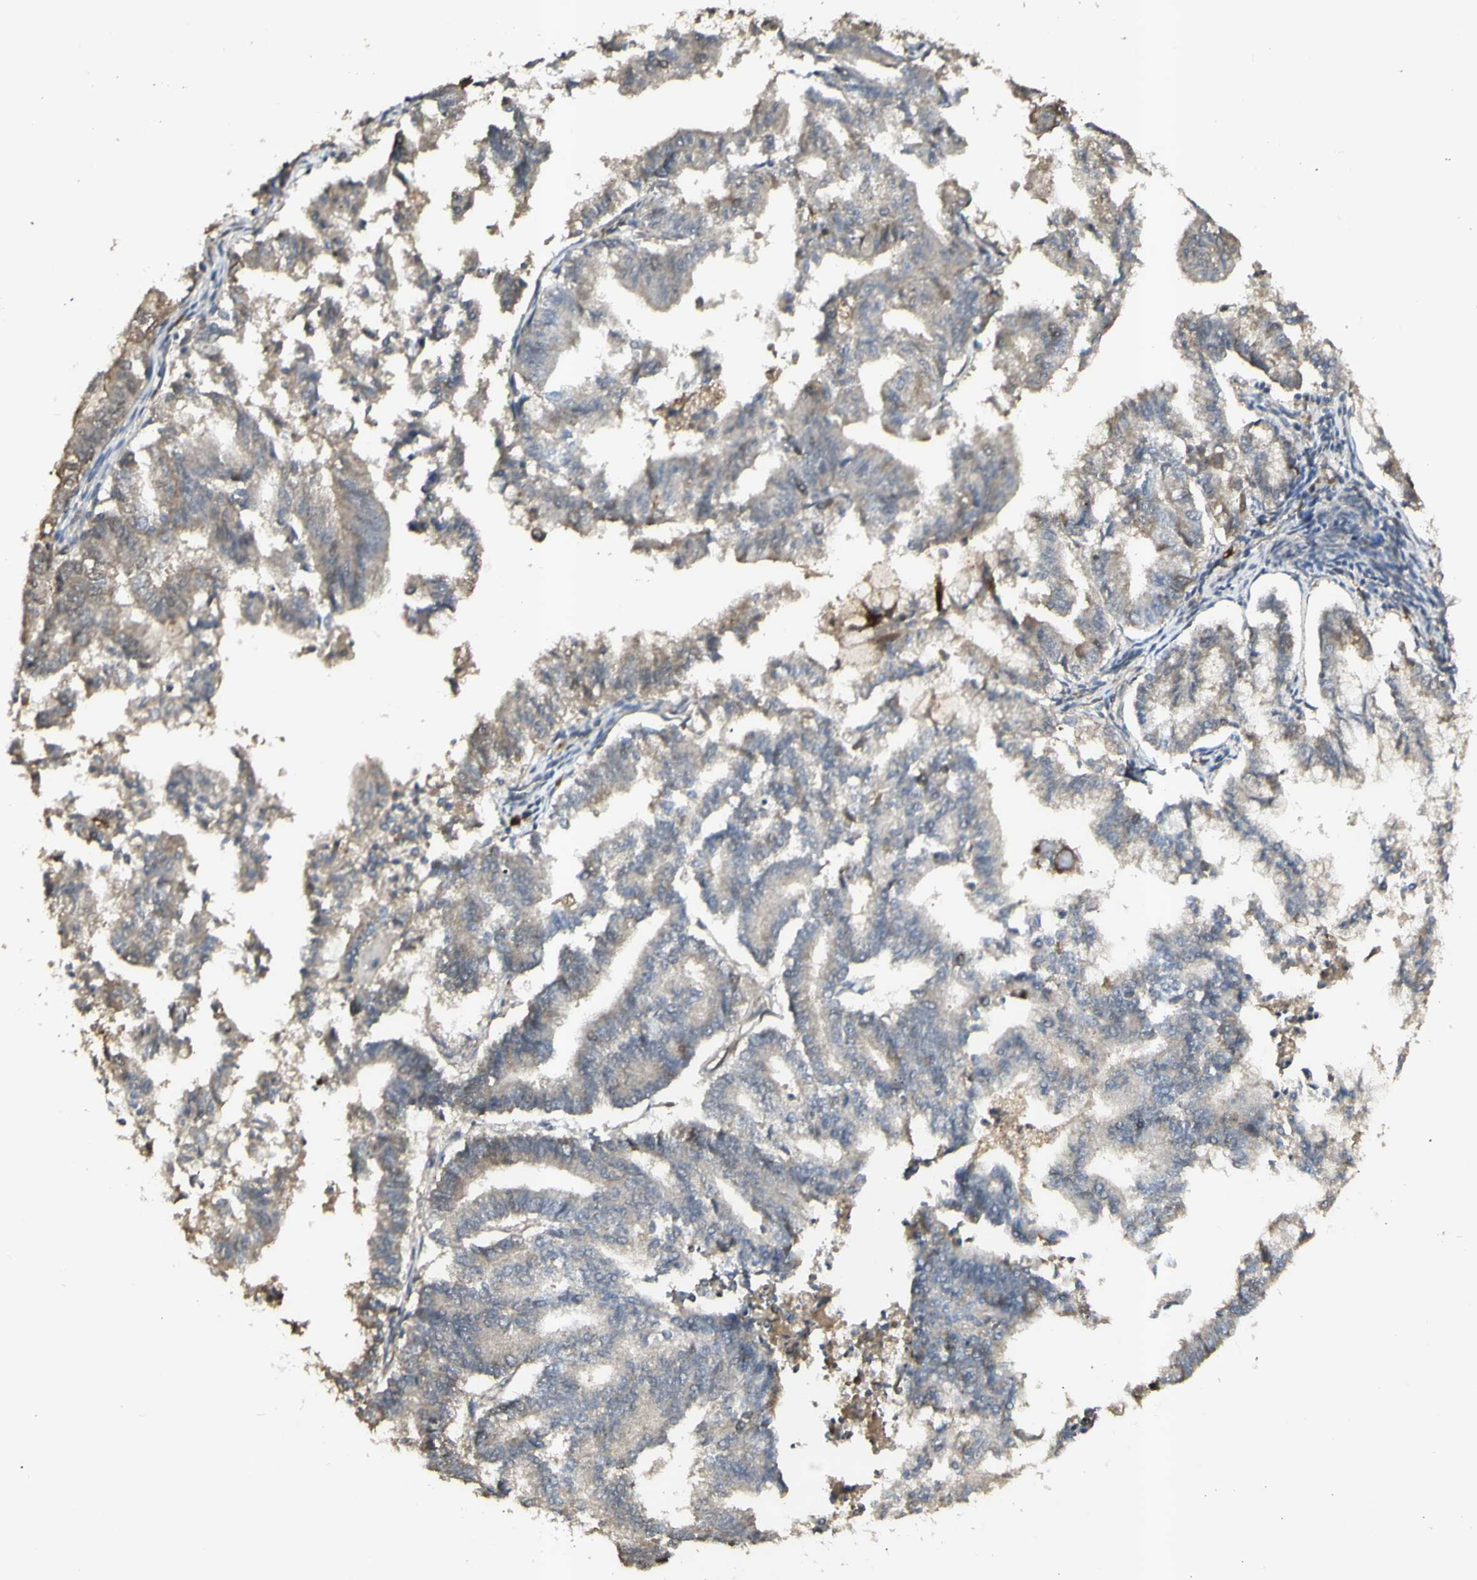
{"staining": {"intensity": "weak", "quantity": ">75%", "location": "cytoplasmic/membranous"}, "tissue": "endometrial cancer", "cell_type": "Tumor cells", "image_type": "cancer", "snomed": [{"axis": "morphology", "description": "Necrosis, NOS"}, {"axis": "morphology", "description": "Adenocarcinoma, NOS"}, {"axis": "topography", "description": "Endometrium"}], "caption": "Endometrial cancer (adenocarcinoma) tissue exhibits weak cytoplasmic/membranous staining in about >75% of tumor cells (DAB = brown stain, brightfield microscopy at high magnification).", "gene": "ALOX12", "patient": {"sex": "female", "age": 79}}